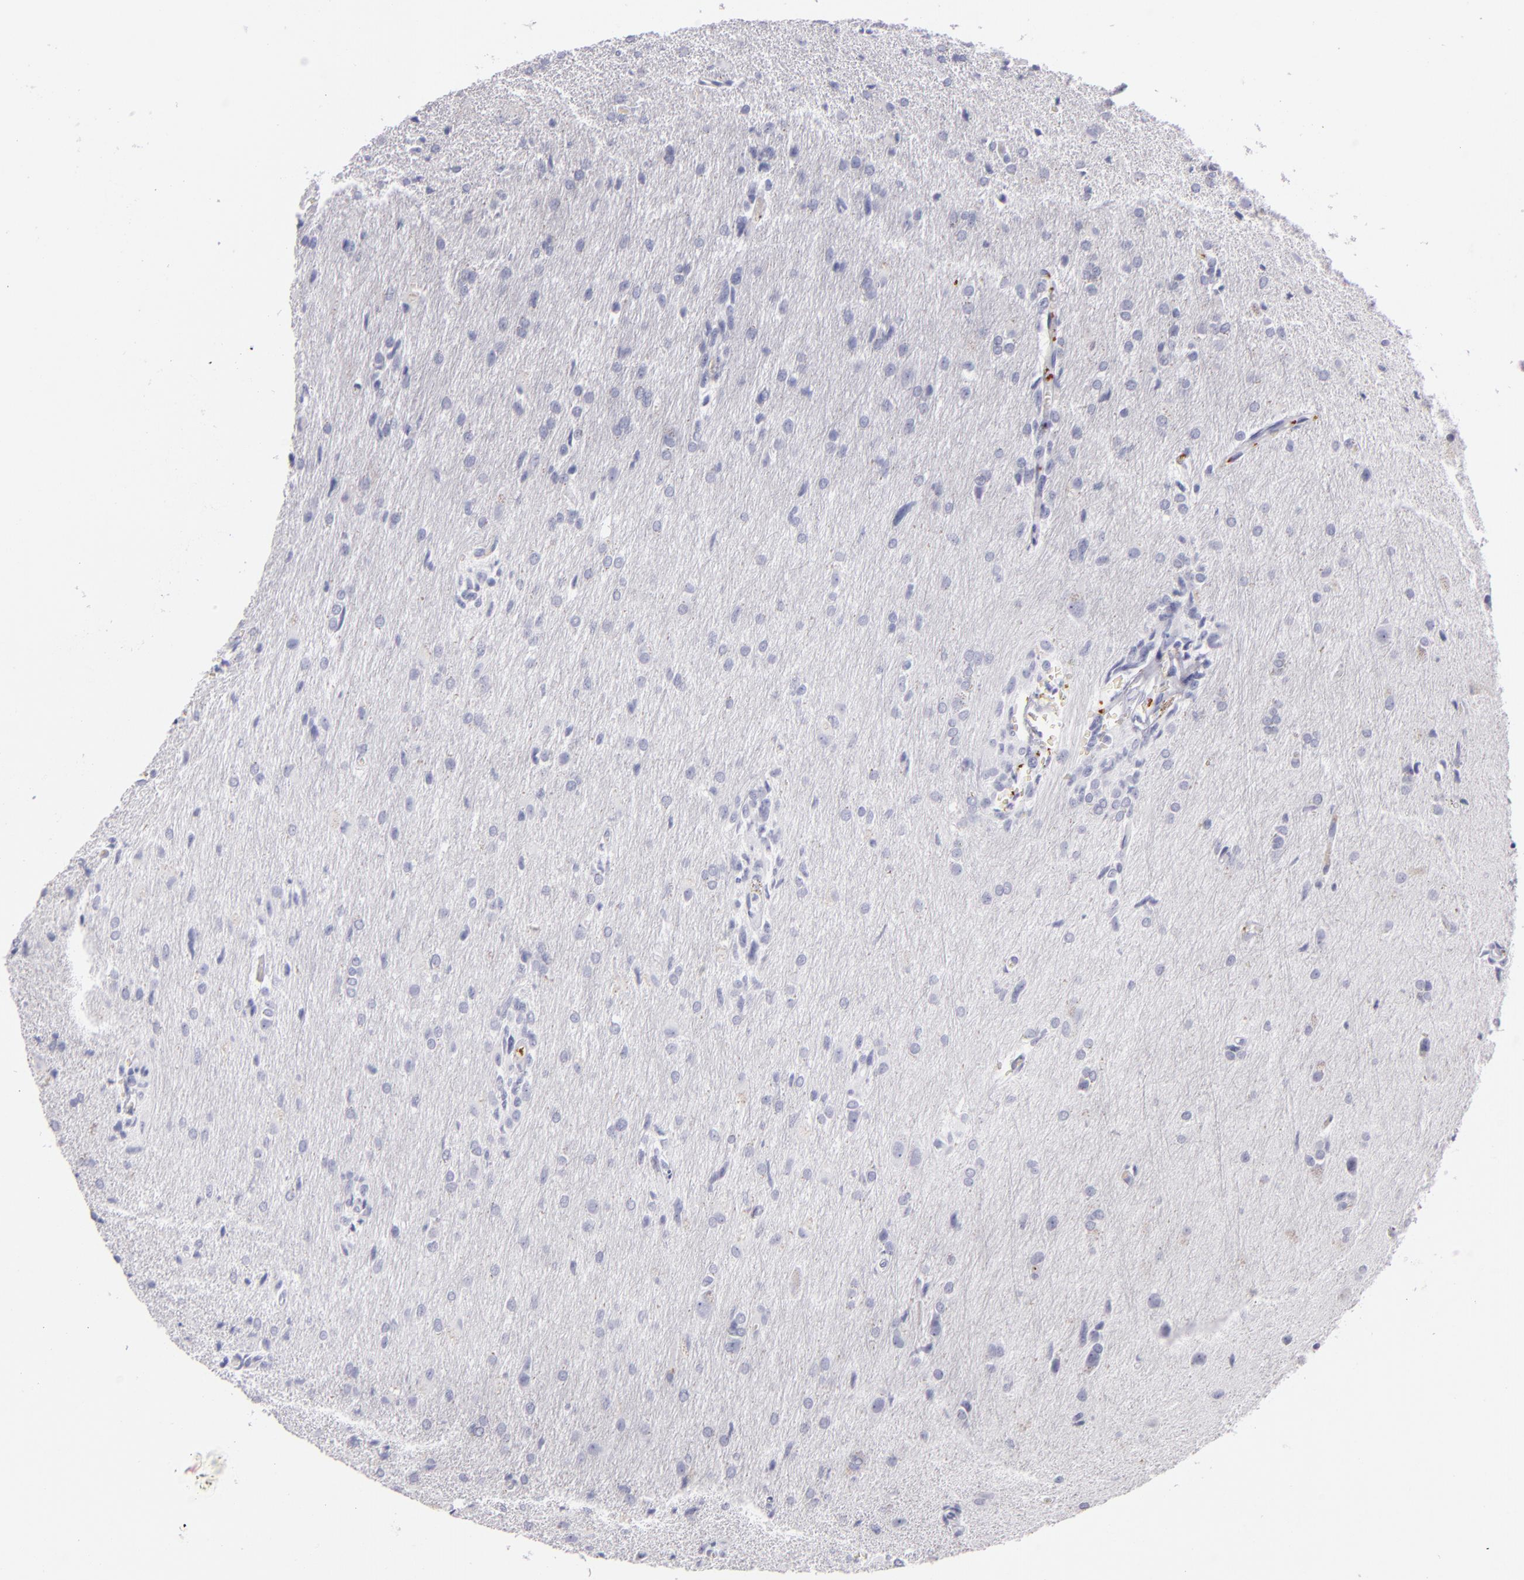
{"staining": {"intensity": "negative", "quantity": "none", "location": "none"}, "tissue": "glioma", "cell_type": "Tumor cells", "image_type": "cancer", "snomed": [{"axis": "morphology", "description": "Glioma, malignant, High grade"}, {"axis": "topography", "description": "Brain"}], "caption": "Malignant glioma (high-grade) stained for a protein using immunohistochemistry reveals no positivity tumor cells.", "gene": "LAT", "patient": {"sex": "male", "age": 68}}